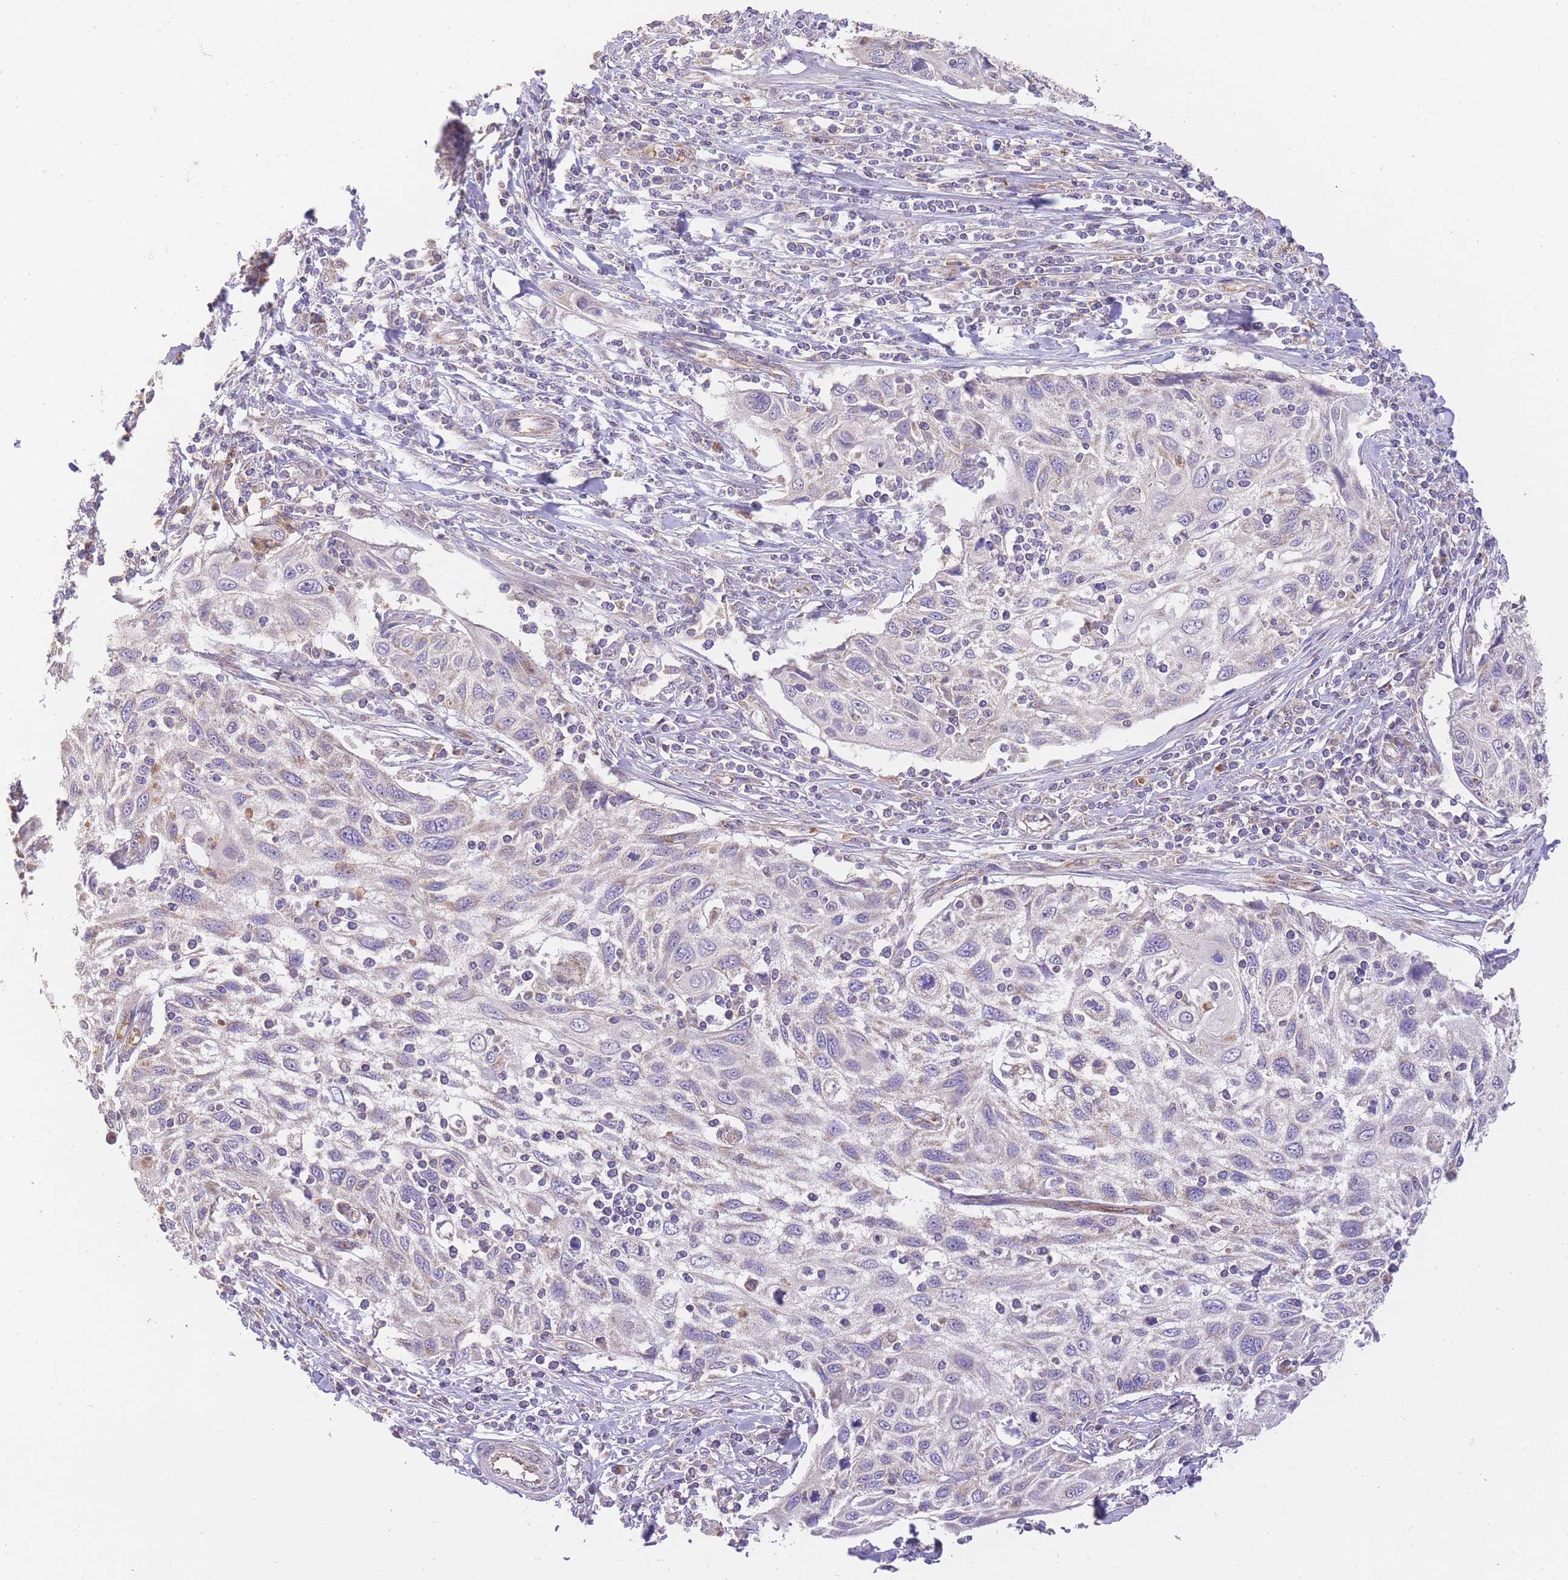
{"staining": {"intensity": "weak", "quantity": "25%-75%", "location": "cytoplasmic/membranous"}, "tissue": "cervical cancer", "cell_type": "Tumor cells", "image_type": "cancer", "snomed": [{"axis": "morphology", "description": "Squamous cell carcinoma, NOS"}, {"axis": "topography", "description": "Cervix"}], "caption": "Human cervical squamous cell carcinoma stained with a protein marker displays weak staining in tumor cells.", "gene": "PREP", "patient": {"sex": "female", "age": 70}}